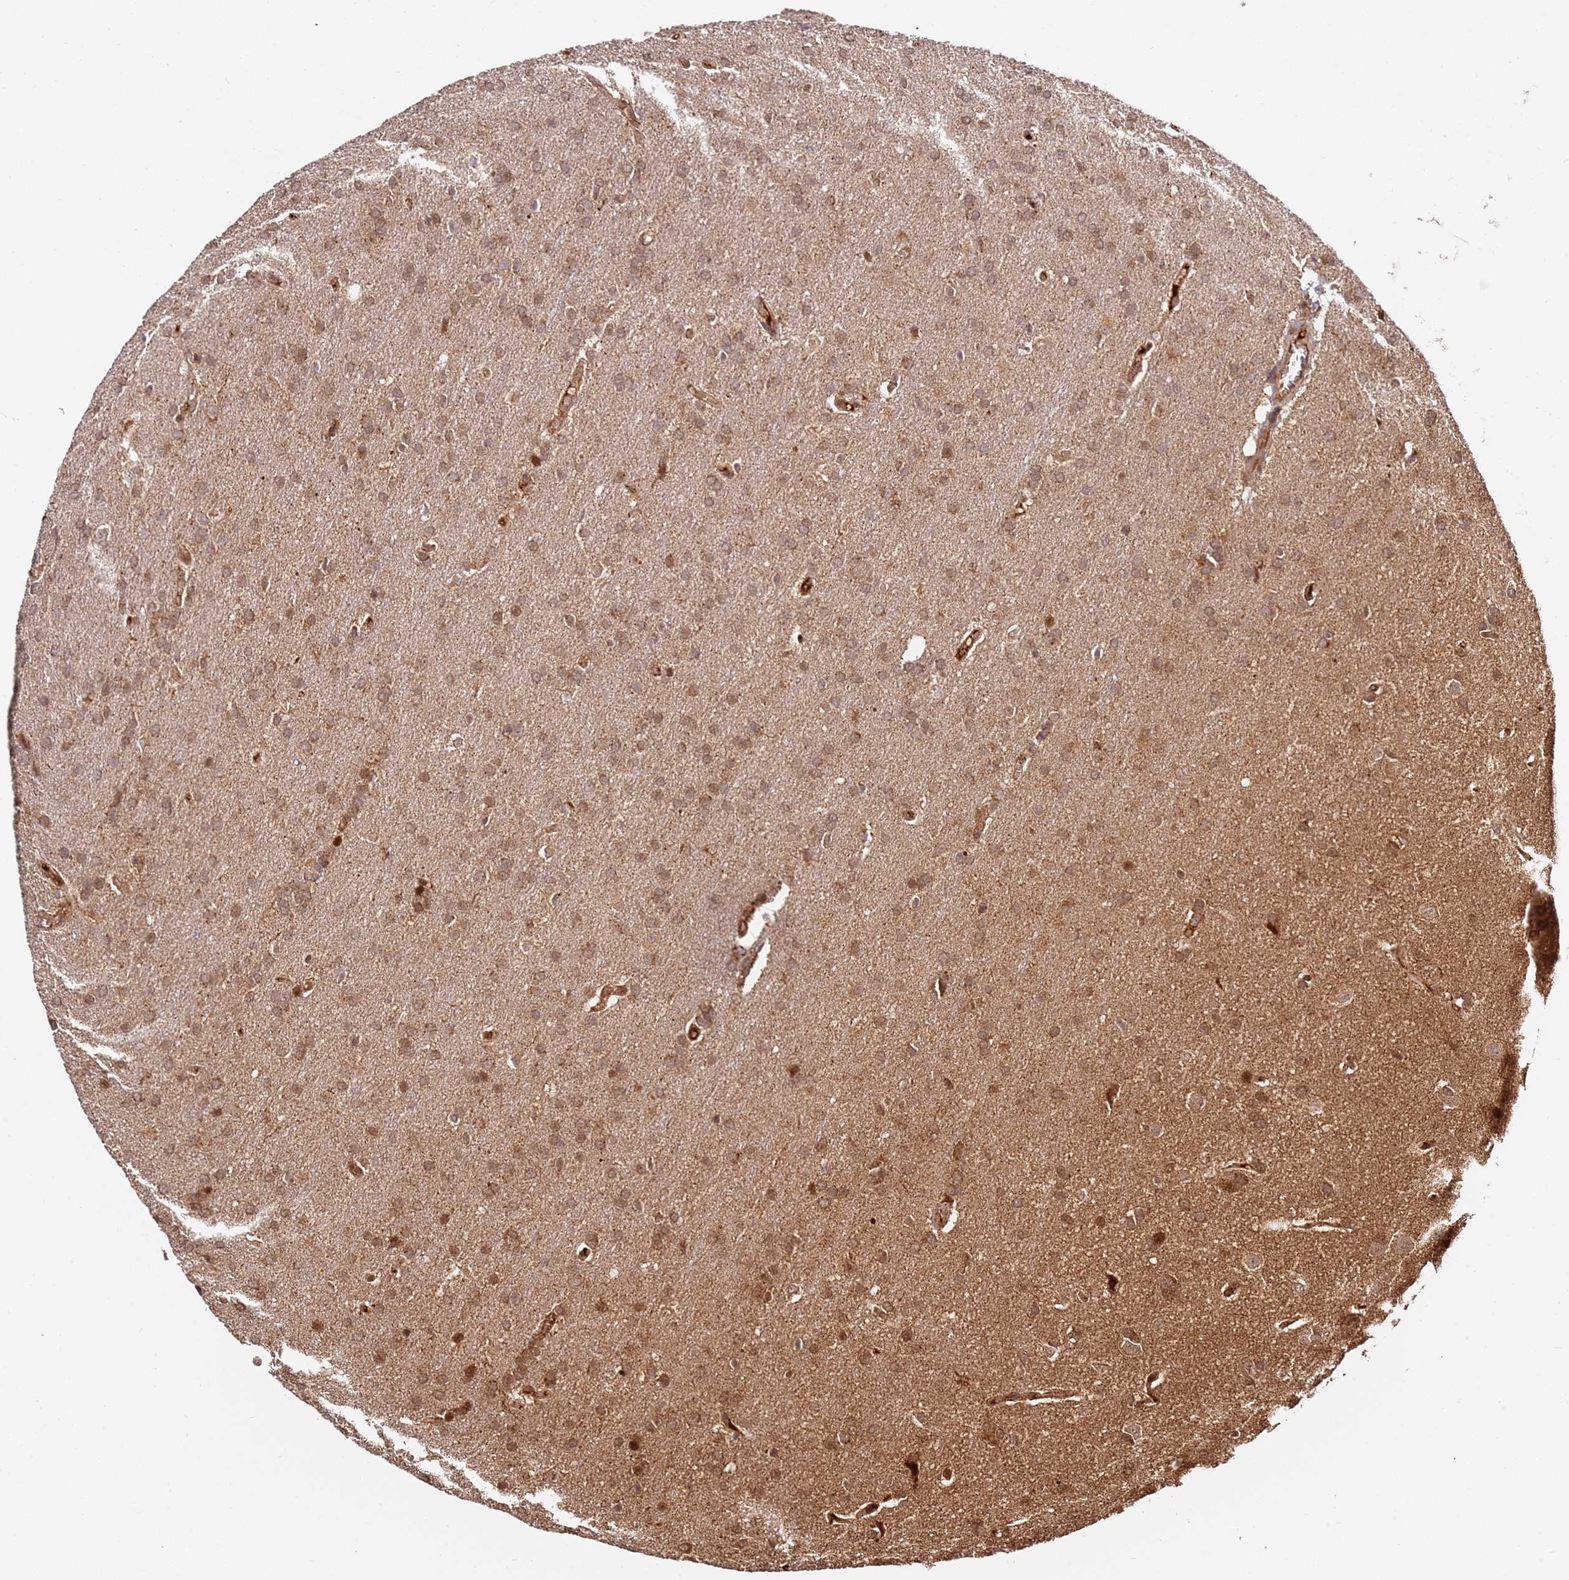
{"staining": {"intensity": "moderate", "quantity": ">75%", "location": "cytoplasmic/membranous,nuclear"}, "tissue": "glioma", "cell_type": "Tumor cells", "image_type": "cancer", "snomed": [{"axis": "morphology", "description": "Glioma, malignant, Low grade"}, {"axis": "topography", "description": "Brain"}], "caption": "A photomicrograph of glioma stained for a protein reveals moderate cytoplasmic/membranous and nuclear brown staining in tumor cells. Immunohistochemistry (ihc) stains the protein in brown and the nuclei are stained blue.", "gene": "SMOX", "patient": {"sex": "female", "age": 32}}